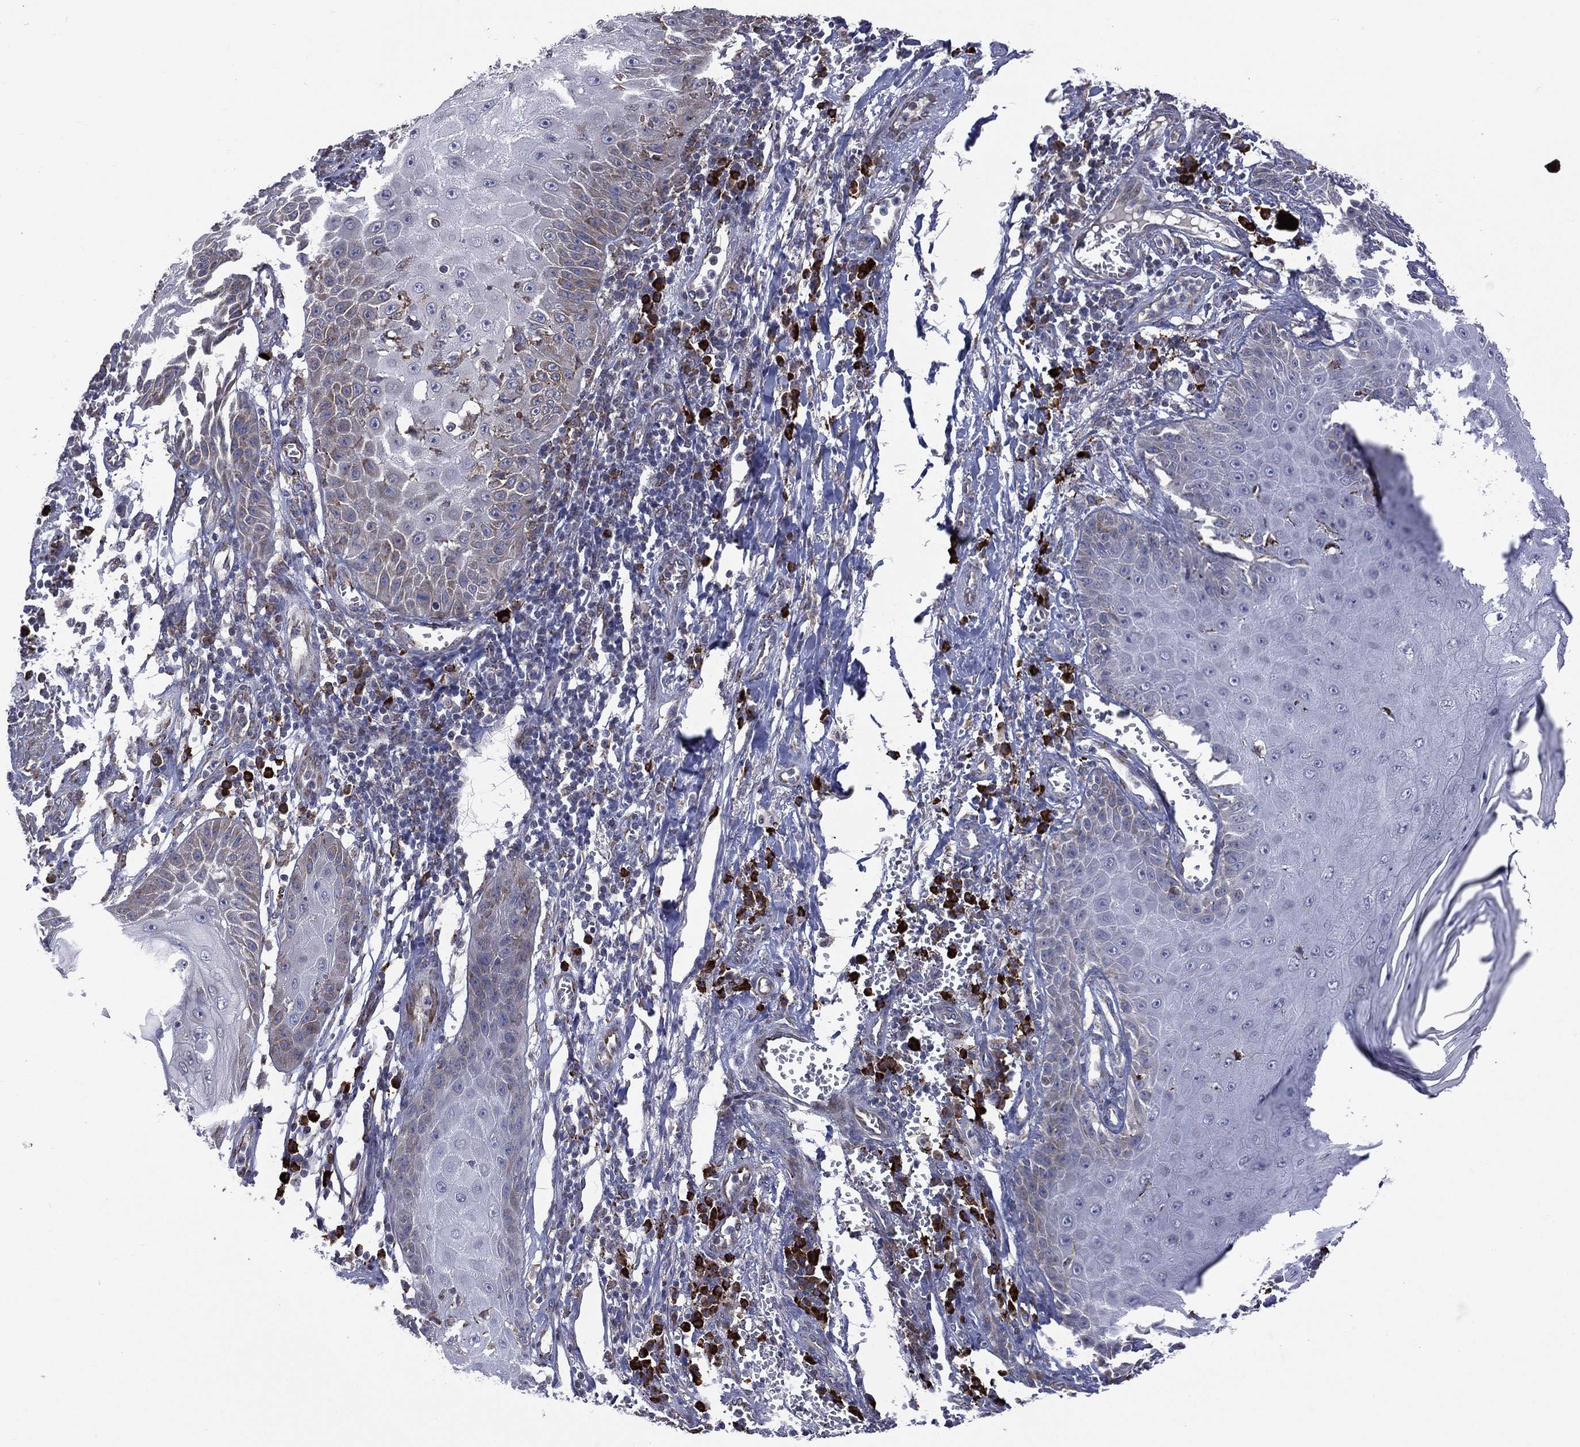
{"staining": {"intensity": "negative", "quantity": "none", "location": "none"}, "tissue": "skin cancer", "cell_type": "Tumor cells", "image_type": "cancer", "snomed": [{"axis": "morphology", "description": "Squamous cell carcinoma, NOS"}, {"axis": "topography", "description": "Skin"}], "caption": "DAB immunohistochemical staining of human skin squamous cell carcinoma shows no significant expression in tumor cells.", "gene": "C20orf96", "patient": {"sex": "male", "age": 70}}